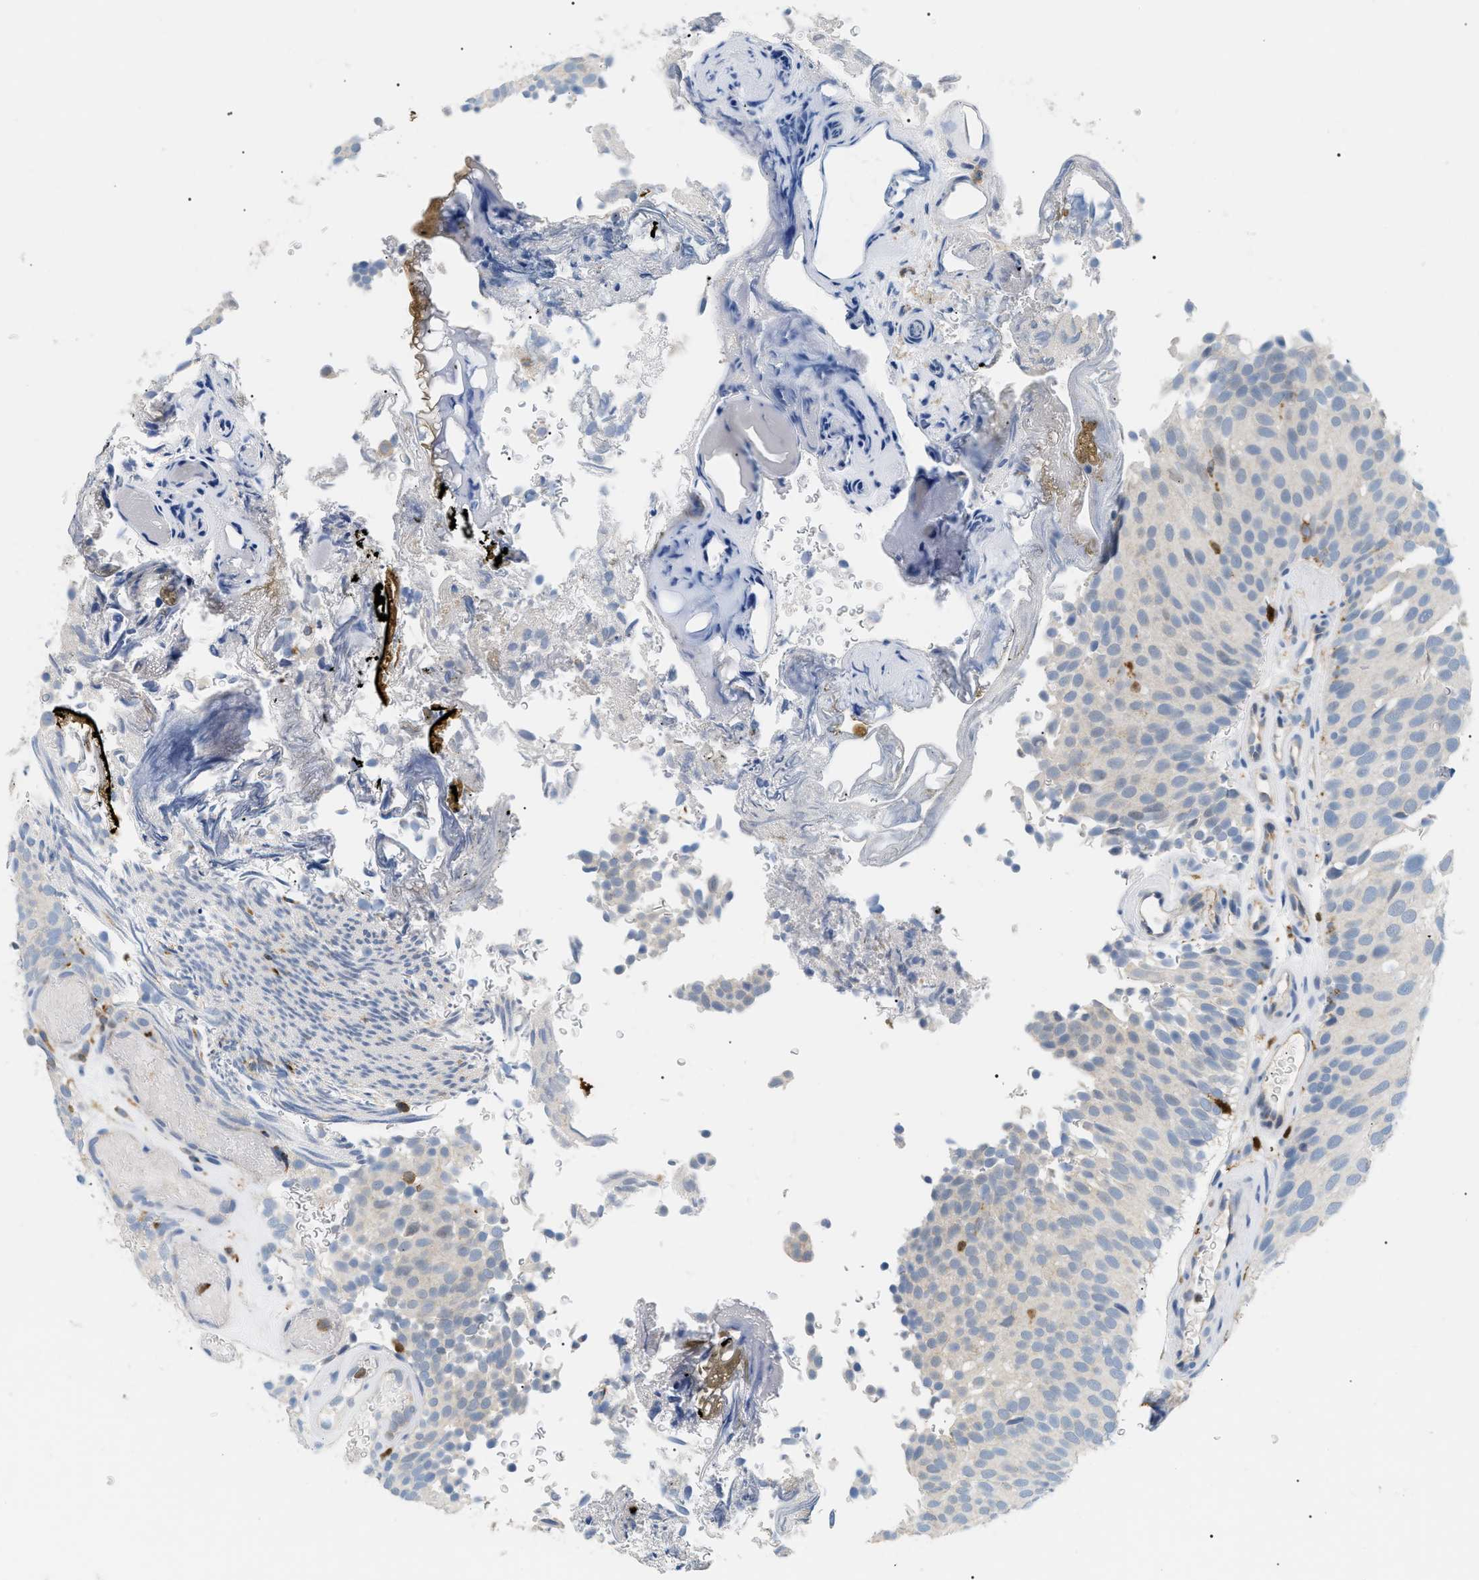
{"staining": {"intensity": "negative", "quantity": "none", "location": "none"}, "tissue": "urothelial cancer", "cell_type": "Tumor cells", "image_type": "cancer", "snomed": [{"axis": "morphology", "description": "Urothelial carcinoma, Low grade"}, {"axis": "topography", "description": "Urinary bladder"}], "caption": "Protein analysis of urothelial cancer displays no significant staining in tumor cells.", "gene": "INPP5D", "patient": {"sex": "male", "age": 78}}